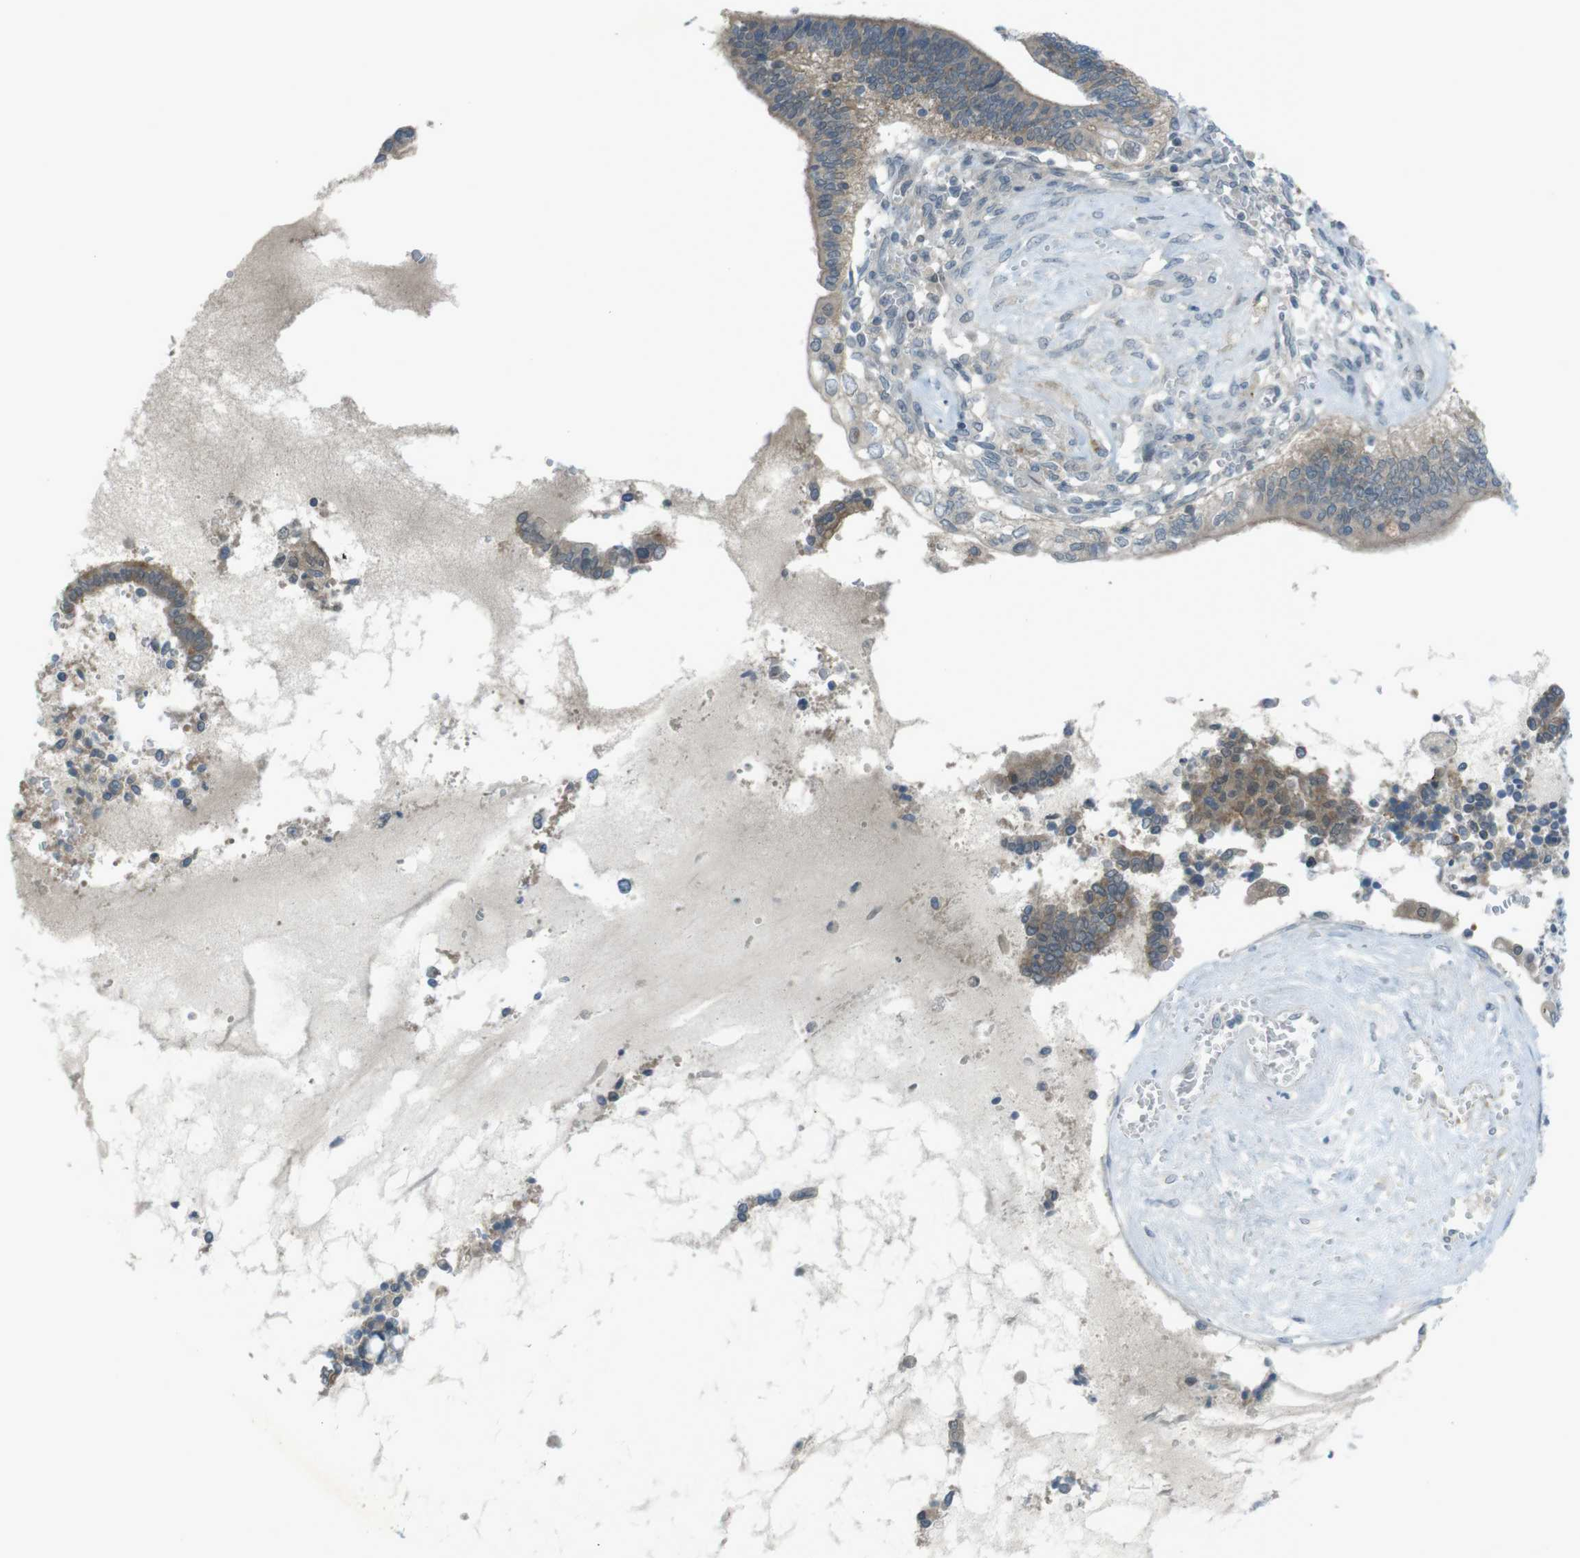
{"staining": {"intensity": "moderate", "quantity": ">75%", "location": "cytoplasmic/membranous"}, "tissue": "cervical cancer", "cell_type": "Tumor cells", "image_type": "cancer", "snomed": [{"axis": "morphology", "description": "Adenocarcinoma, NOS"}, {"axis": "topography", "description": "Cervix"}], "caption": "This is an image of immunohistochemistry (IHC) staining of cervical adenocarcinoma, which shows moderate positivity in the cytoplasmic/membranous of tumor cells.", "gene": "ZDHHC20", "patient": {"sex": "female", "age": 44}}